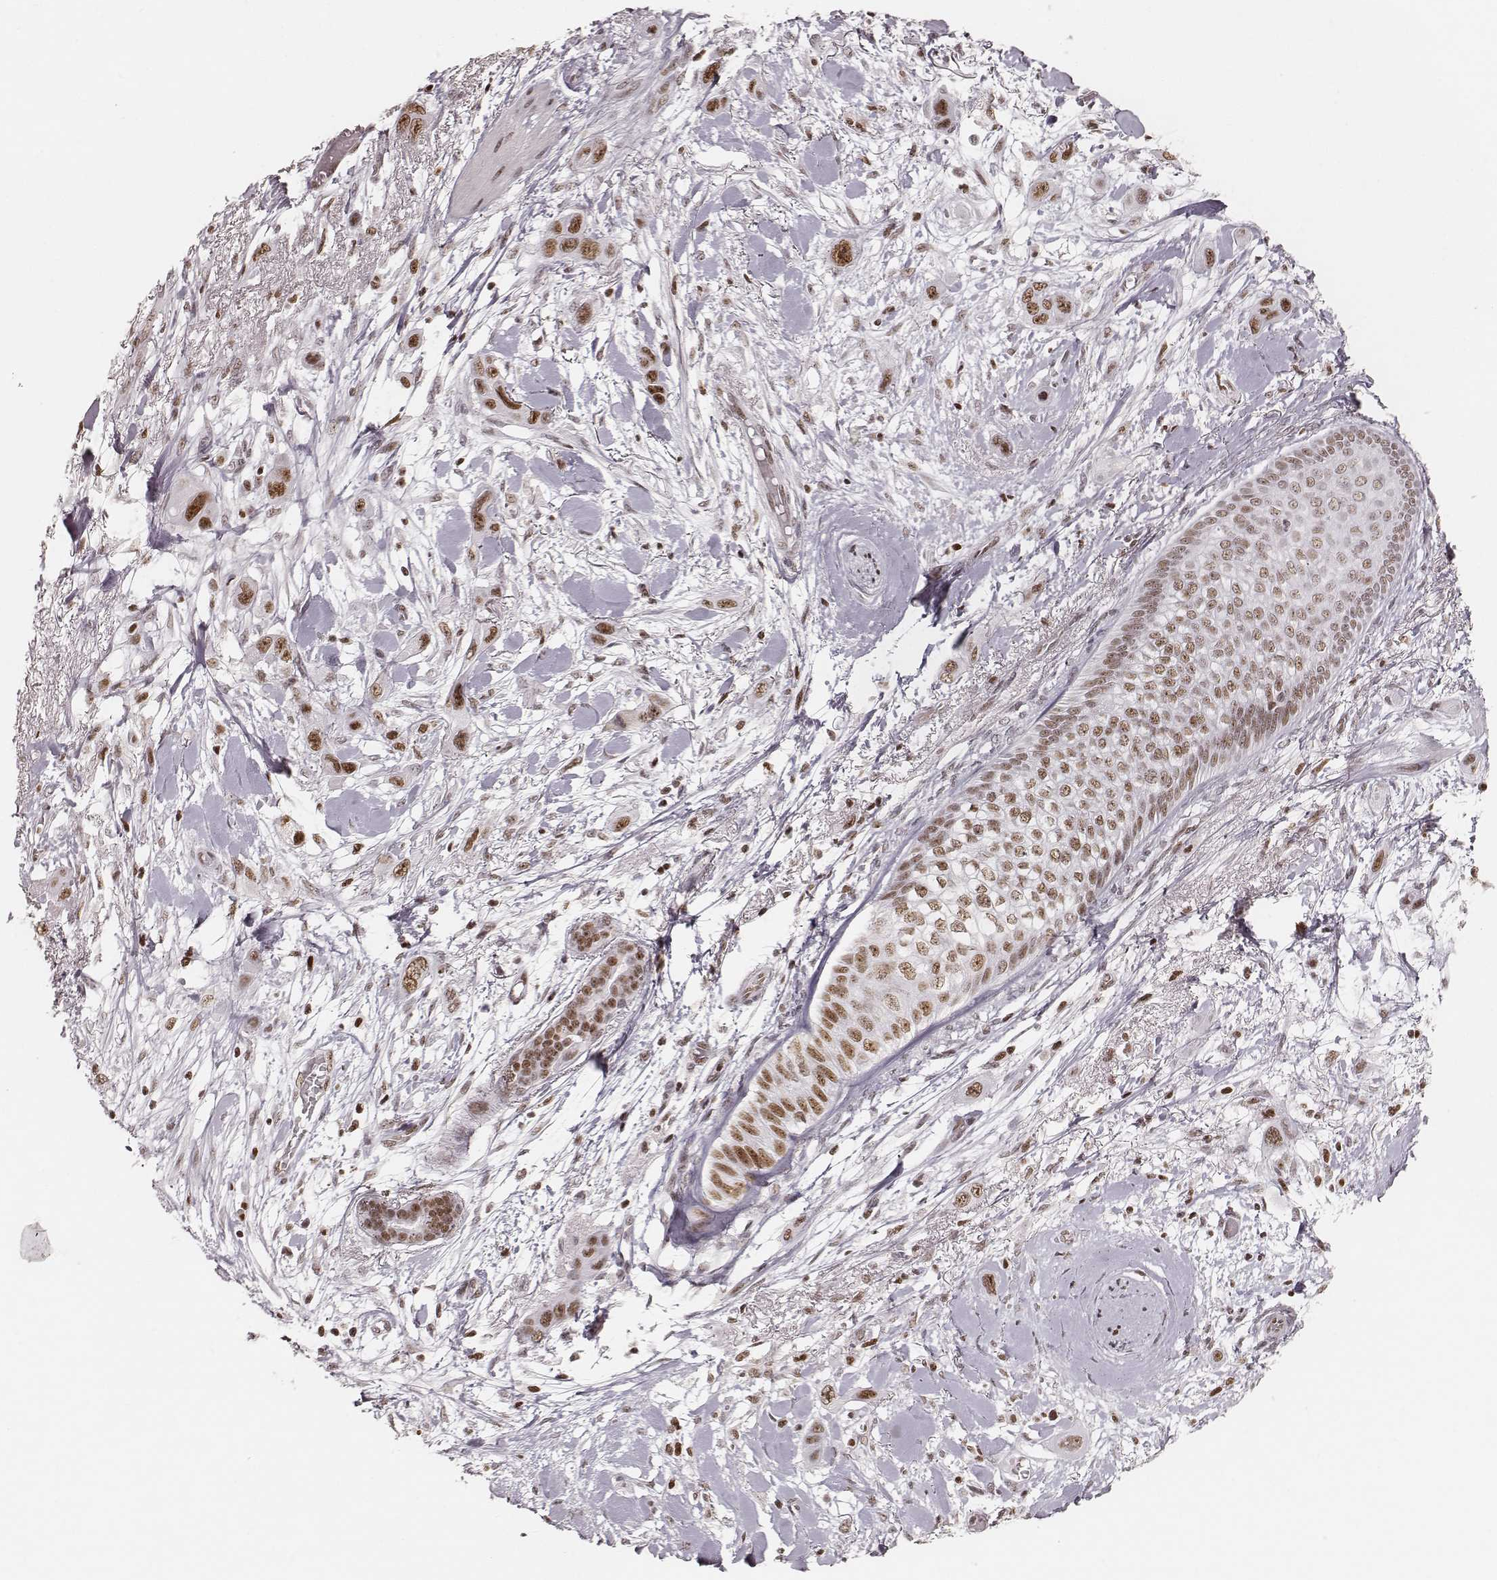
{"staining": {"intensity": "moderate", "quantity": ">75%", "location": "nuclear"}, "tissue": "skin cancer", "cell_type": "Tumor cells", "image_type": "cancer", "snomed": [{"axis": "morphology", "description": "Squamous cell carcinoma, NOS"}, {"axis": "topography", "description": "Skin"}], "caption": "A histopathology image of skin cancer stained for a protein shows moderate nuclear brown staining in tumor cells. The staining was performed using DAB to visualize the protein expression in brown, while the nuclei were stained in blue with hematoxylin (Magnification: 20x).", "gene": "PARP1", "patient": {"sex": "male", "age": 79}}